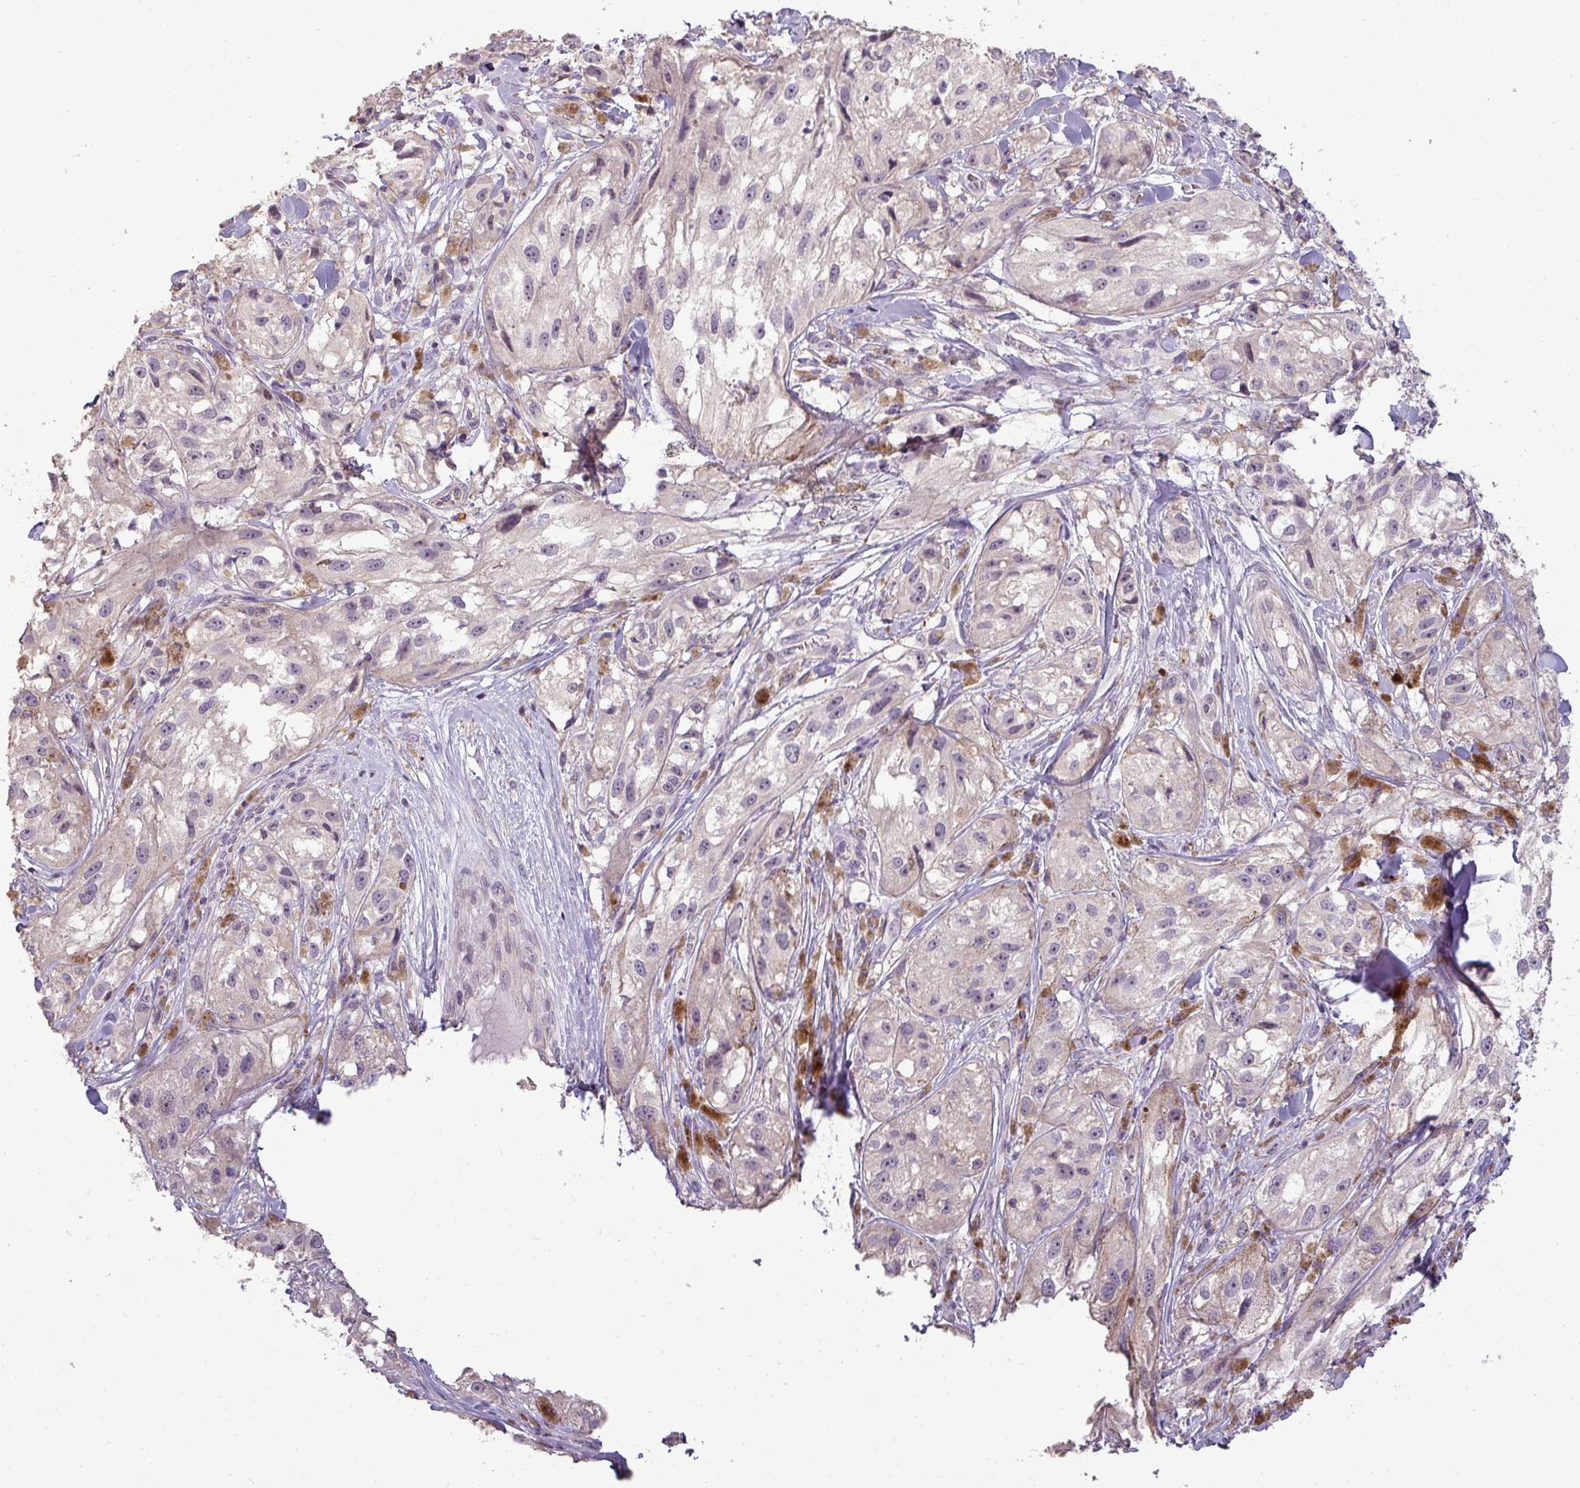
{"staining": {"intensity": "negative", "quantity": "none", "location": "none"}, "tissue": "melanoma", "cell_type": "Tumor cells", "image_type": "cancer", "snomed": [{"axis": "morphology", "description": "Malignant melanoma, NOS"}, {"axis": "topography", "description": "Skin"}], "caption": "Human malignant melanoma stained for a protein using IHC reveals no positivity in tumor cells.", "gene": "LY9", "patient": {"sex": "male", "age": 88}}